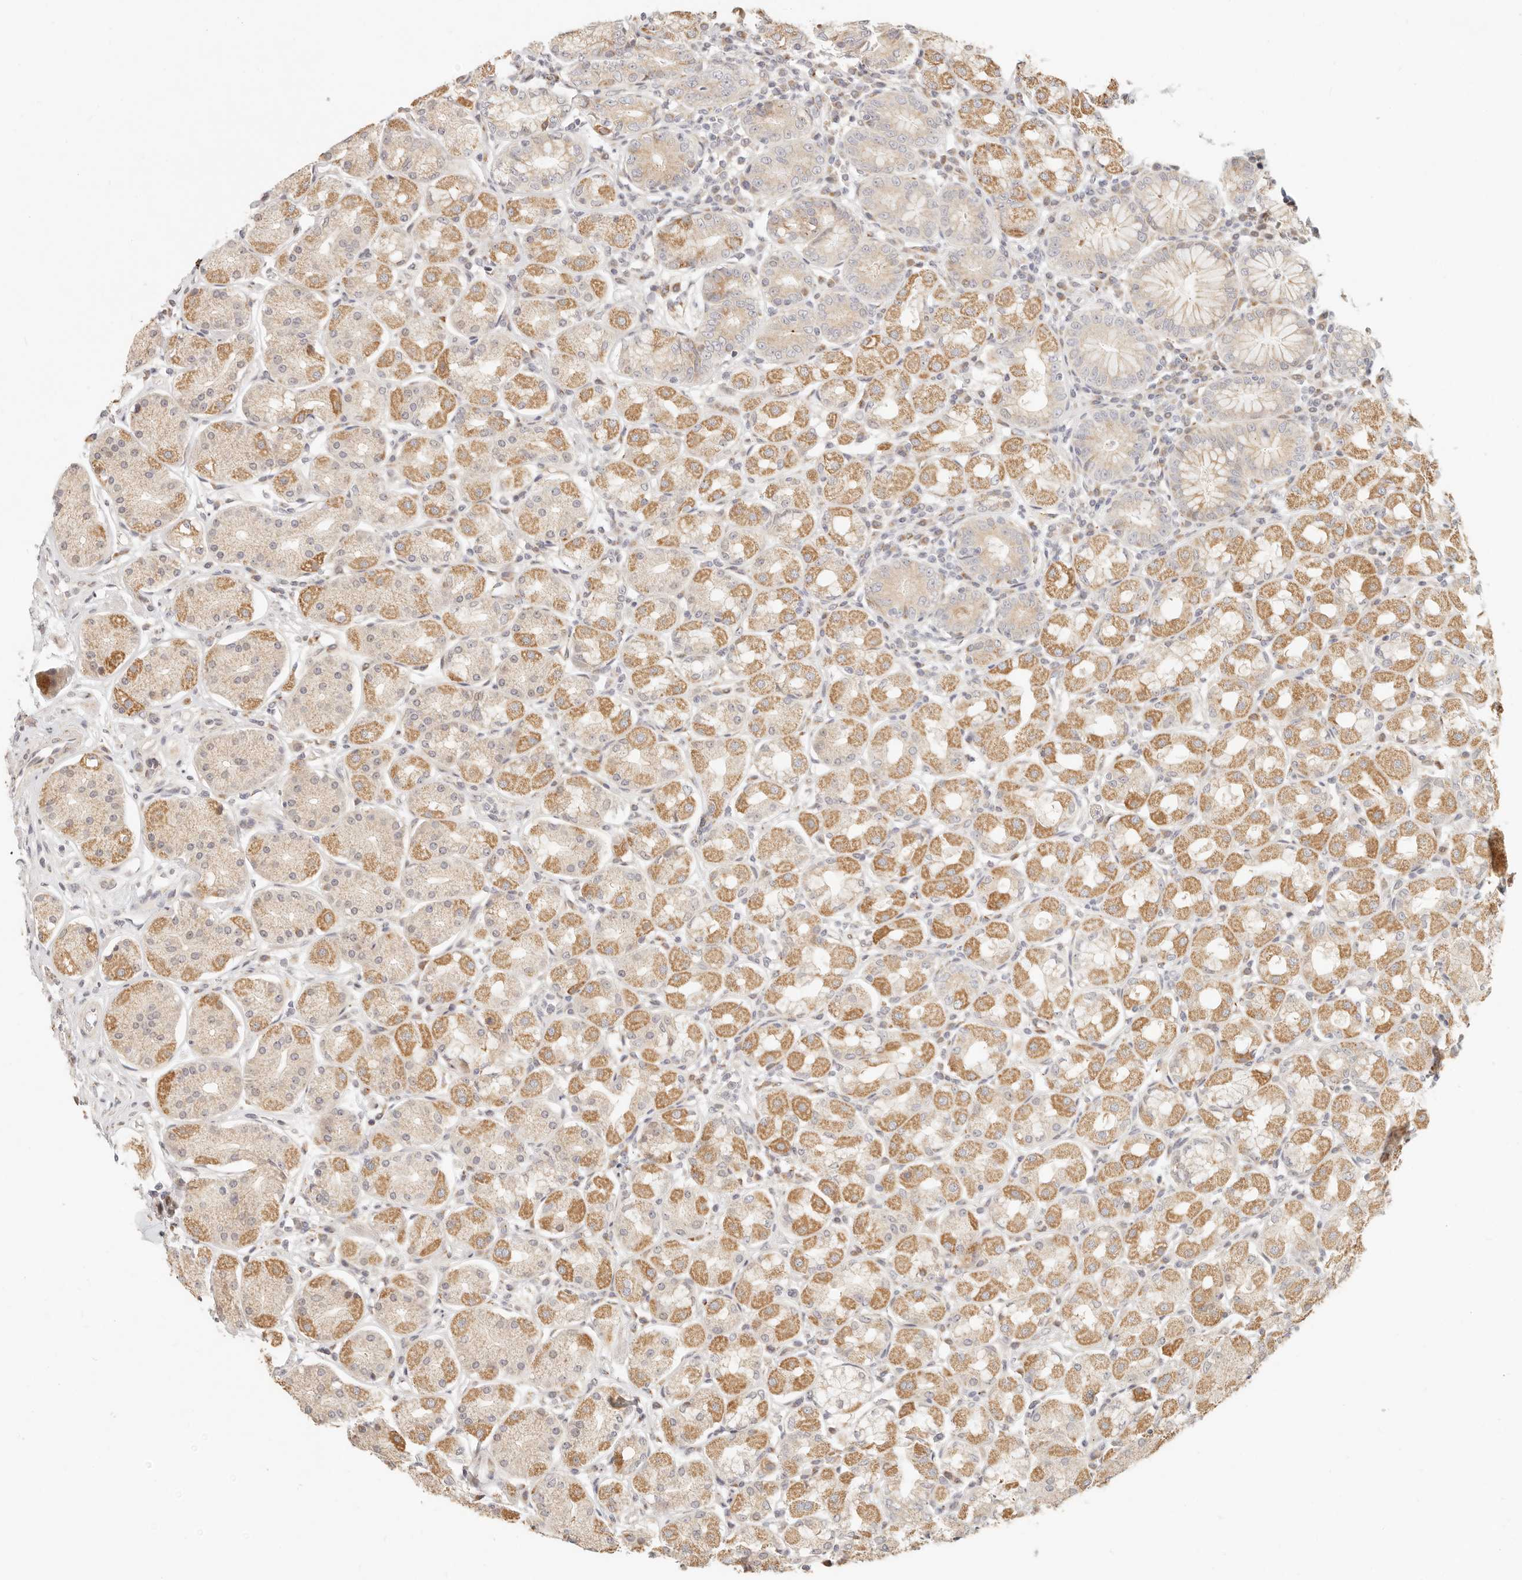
{"staining": {"intensity": "moderate", "quantity": "25%-75%", "location": "cytoplasmic/membranous"}, "tissue": "stomach", "cell_type": "Glandular cells", "image_type": "normal", "snomed": [{"axis": "morphology", "description": "Normal tissue, NOS"}, {"axis": "topography", "description": "Stomach"}, {"axis": "topography", "description": "Stomach, lower"}], "caption": "Human stomach stained with a protein marker demonstrates moderate staining in glandular cells.", "gene": "FAM20B", "patient": {"sex": "female", "age": 56}}